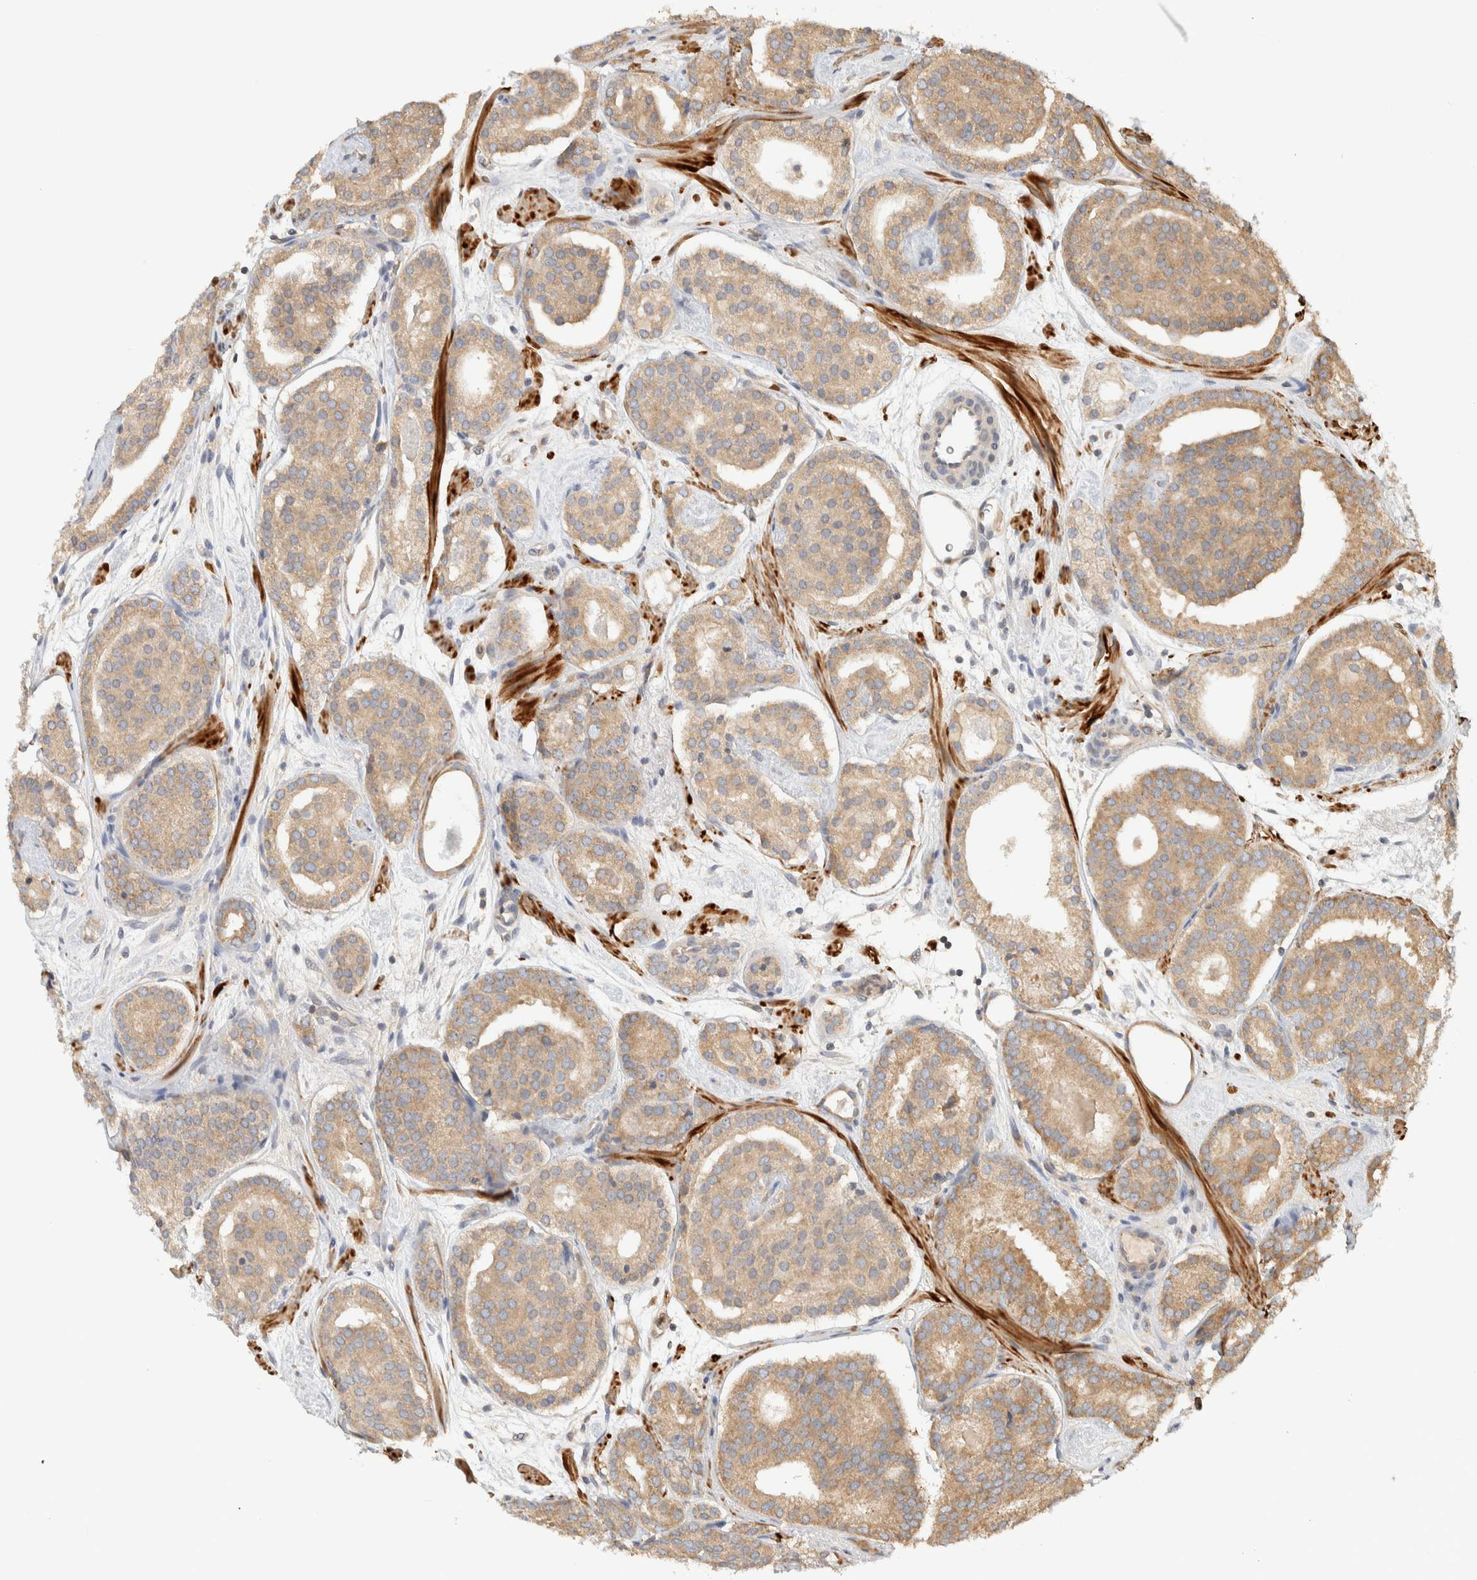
{"staining": {"intensity": "moderate", "quantity": ">75%", "location": "cytoplasmic/membranous"}, "tissue": "prostate cancer", "cell_type": "Tumor cells", "image_type": "cancer", "snomed": [{"axis": "morphology", "description": "Adenocarcinoma, Low grade"}, {"axis": "topography", "description": "Prostate"}], "caption": "IHC histopathology image of neoplastic tissue: human prostate cancer stained using immunohistochemistry (IHC) shows medium levels of moderate protein expression localized specifically in the cytoplasmic/membranous of tumor cells, appearing as a cytoplasmic/membranous brown color.", "gene": "TTI2", "patient": {"sex": "male", "age": 69}}